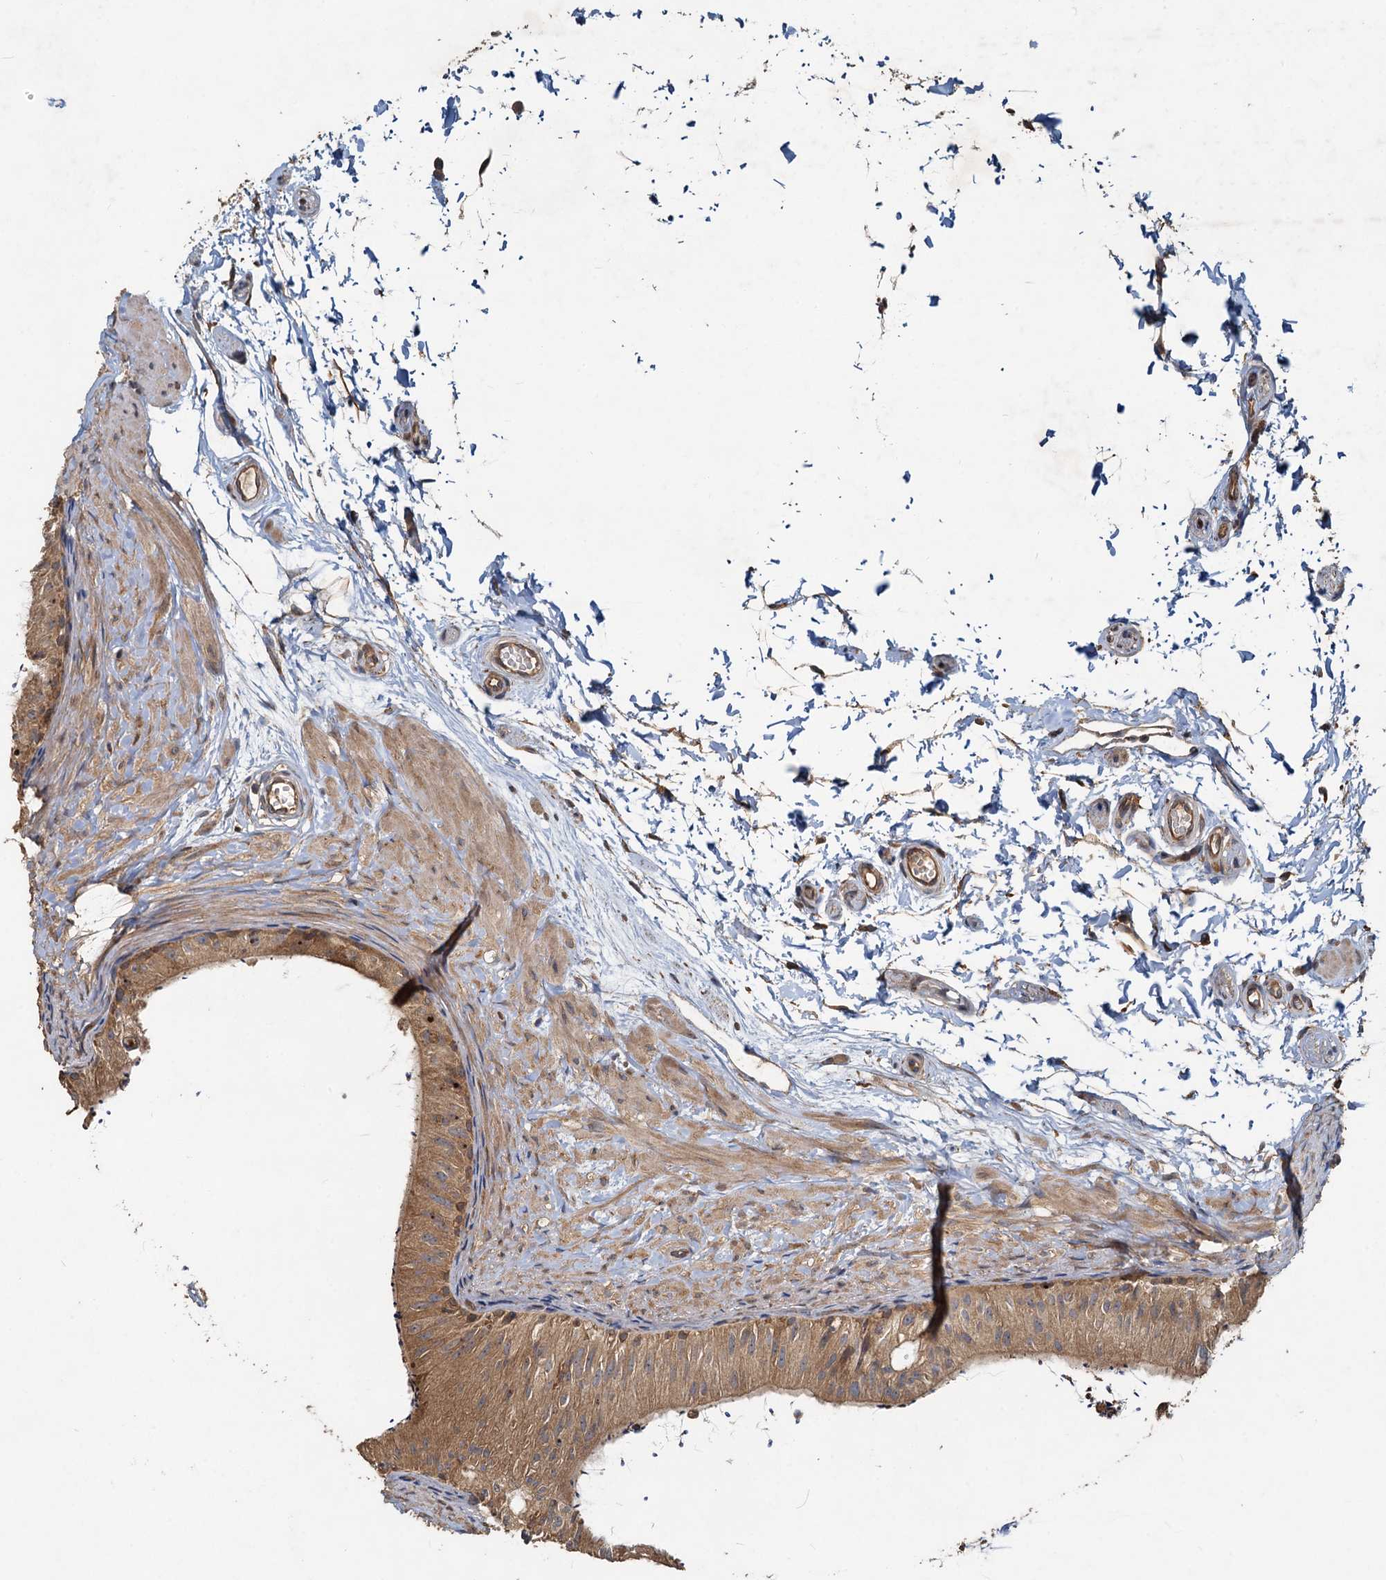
{"staining": {"intensity": "moderate", "quantity": ">75%", "location": "cytoplasmic/membranous"}, "tissue": "epididymis", "cell_type": "Glandular cells", "image_type": "normal", "snomed": [{"axis": "morphology", "description": "Normal tissue, NOS"}, {"axis": "topography", "description": "Epididymis"}], "caption": "Protein staining shows moderate cytoplasmic/membranous staining in approximately >75% of glandular cells in benign epididymis.", "gene": "HYI", "patient": {"sex": "male", "age": 50}}